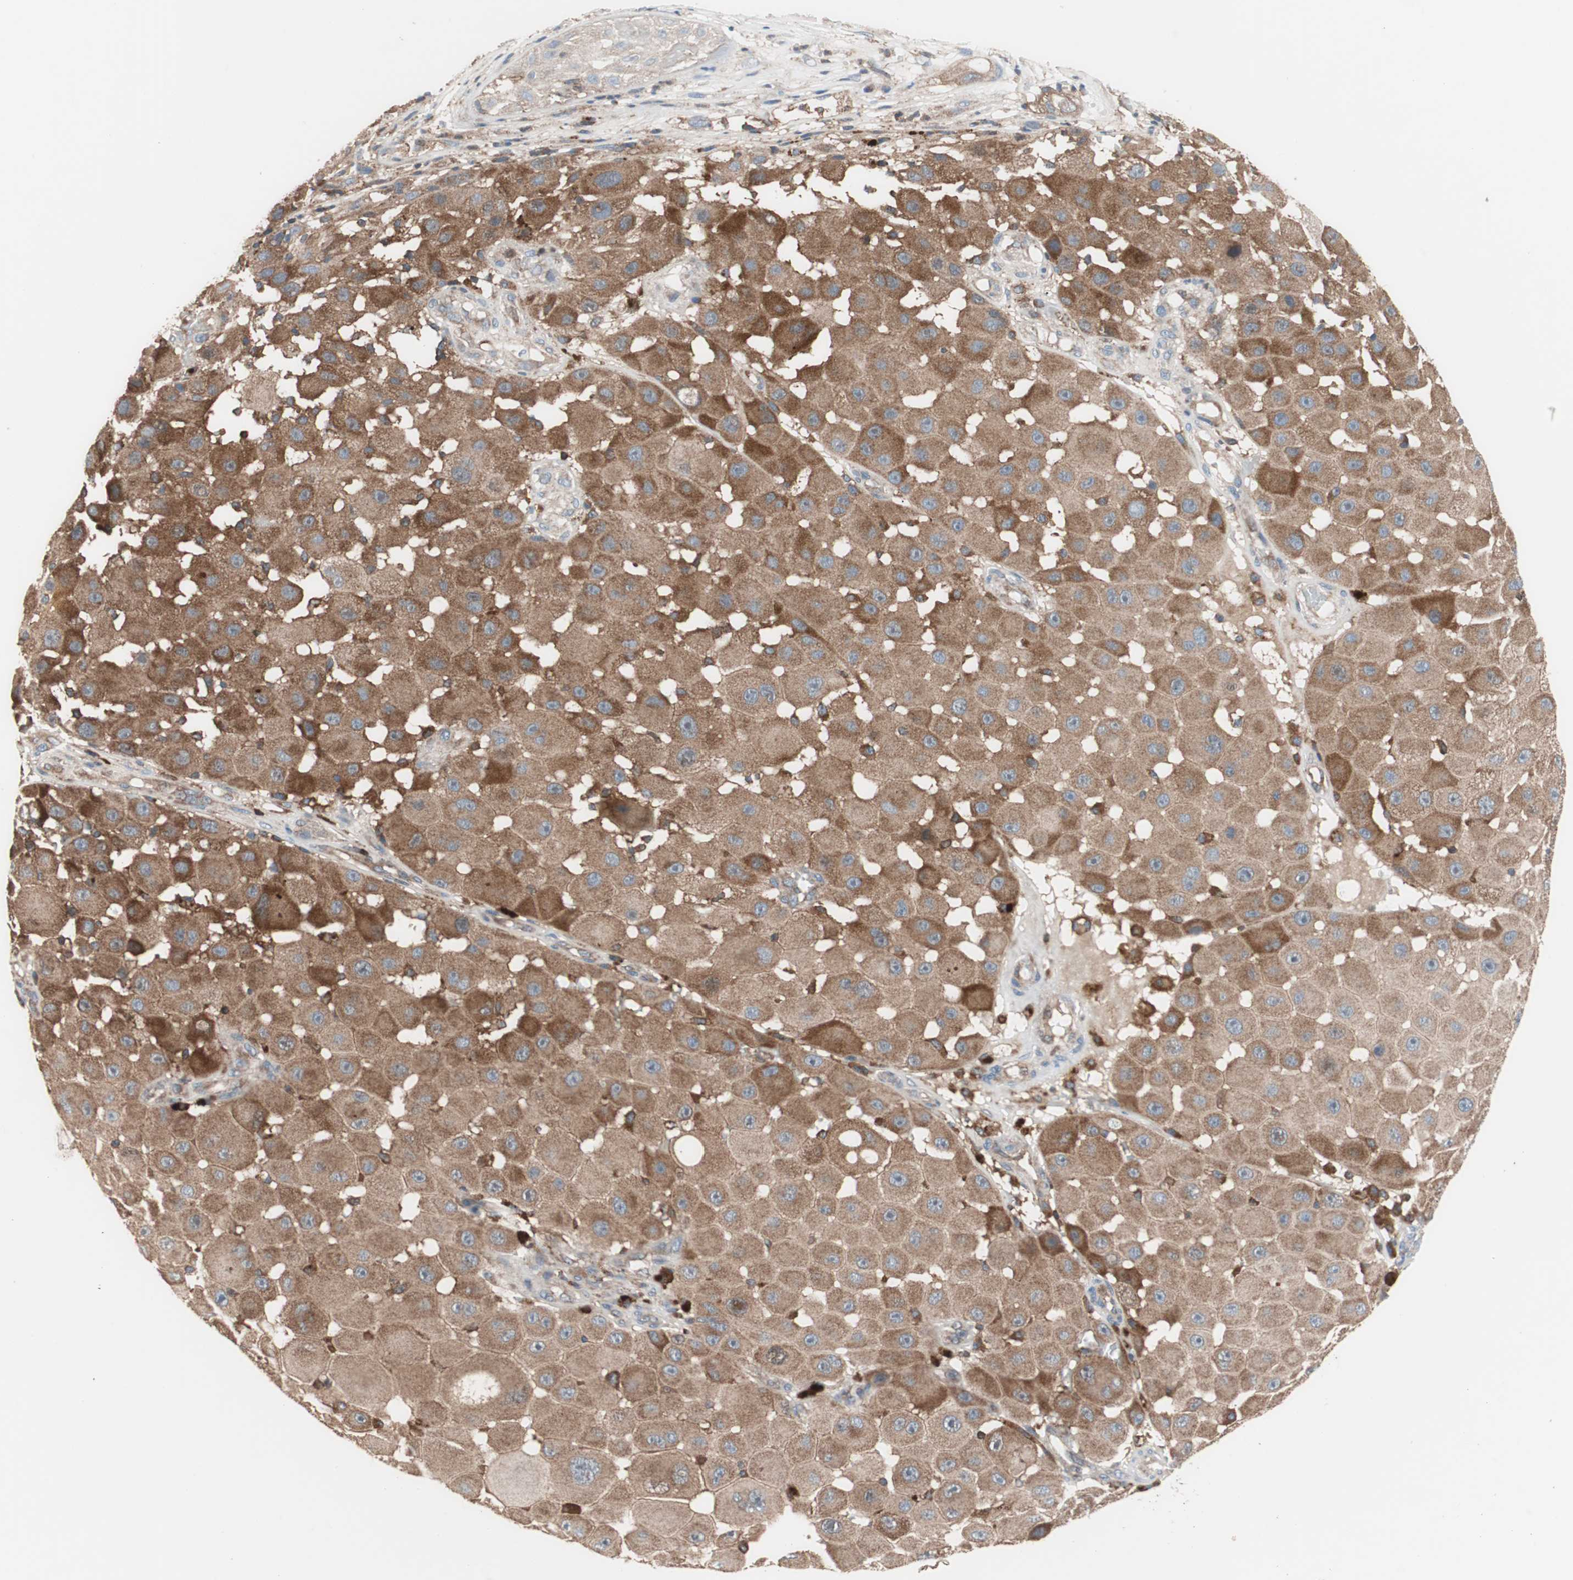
{"staining": {"intensity": "moderate", "quantity": ">75%", "location": "cytoplasmic/membranous"}, "tissue": "melanoma", "cell_type": "Tumor cells", "image_type": "cancer", "snomed": [{"axis": "morphology", "description": "Malignant melanoma, NOS"}, {"axis": "topography", "description": "Skin"}], "caption": "Tumor cells show medium levels of moderate cytoplasmic/membranous positivity in about >75% of cells in human melanoma.", "gene": "PIK3R1", "patient": {"sex": "female", "age": 81}}